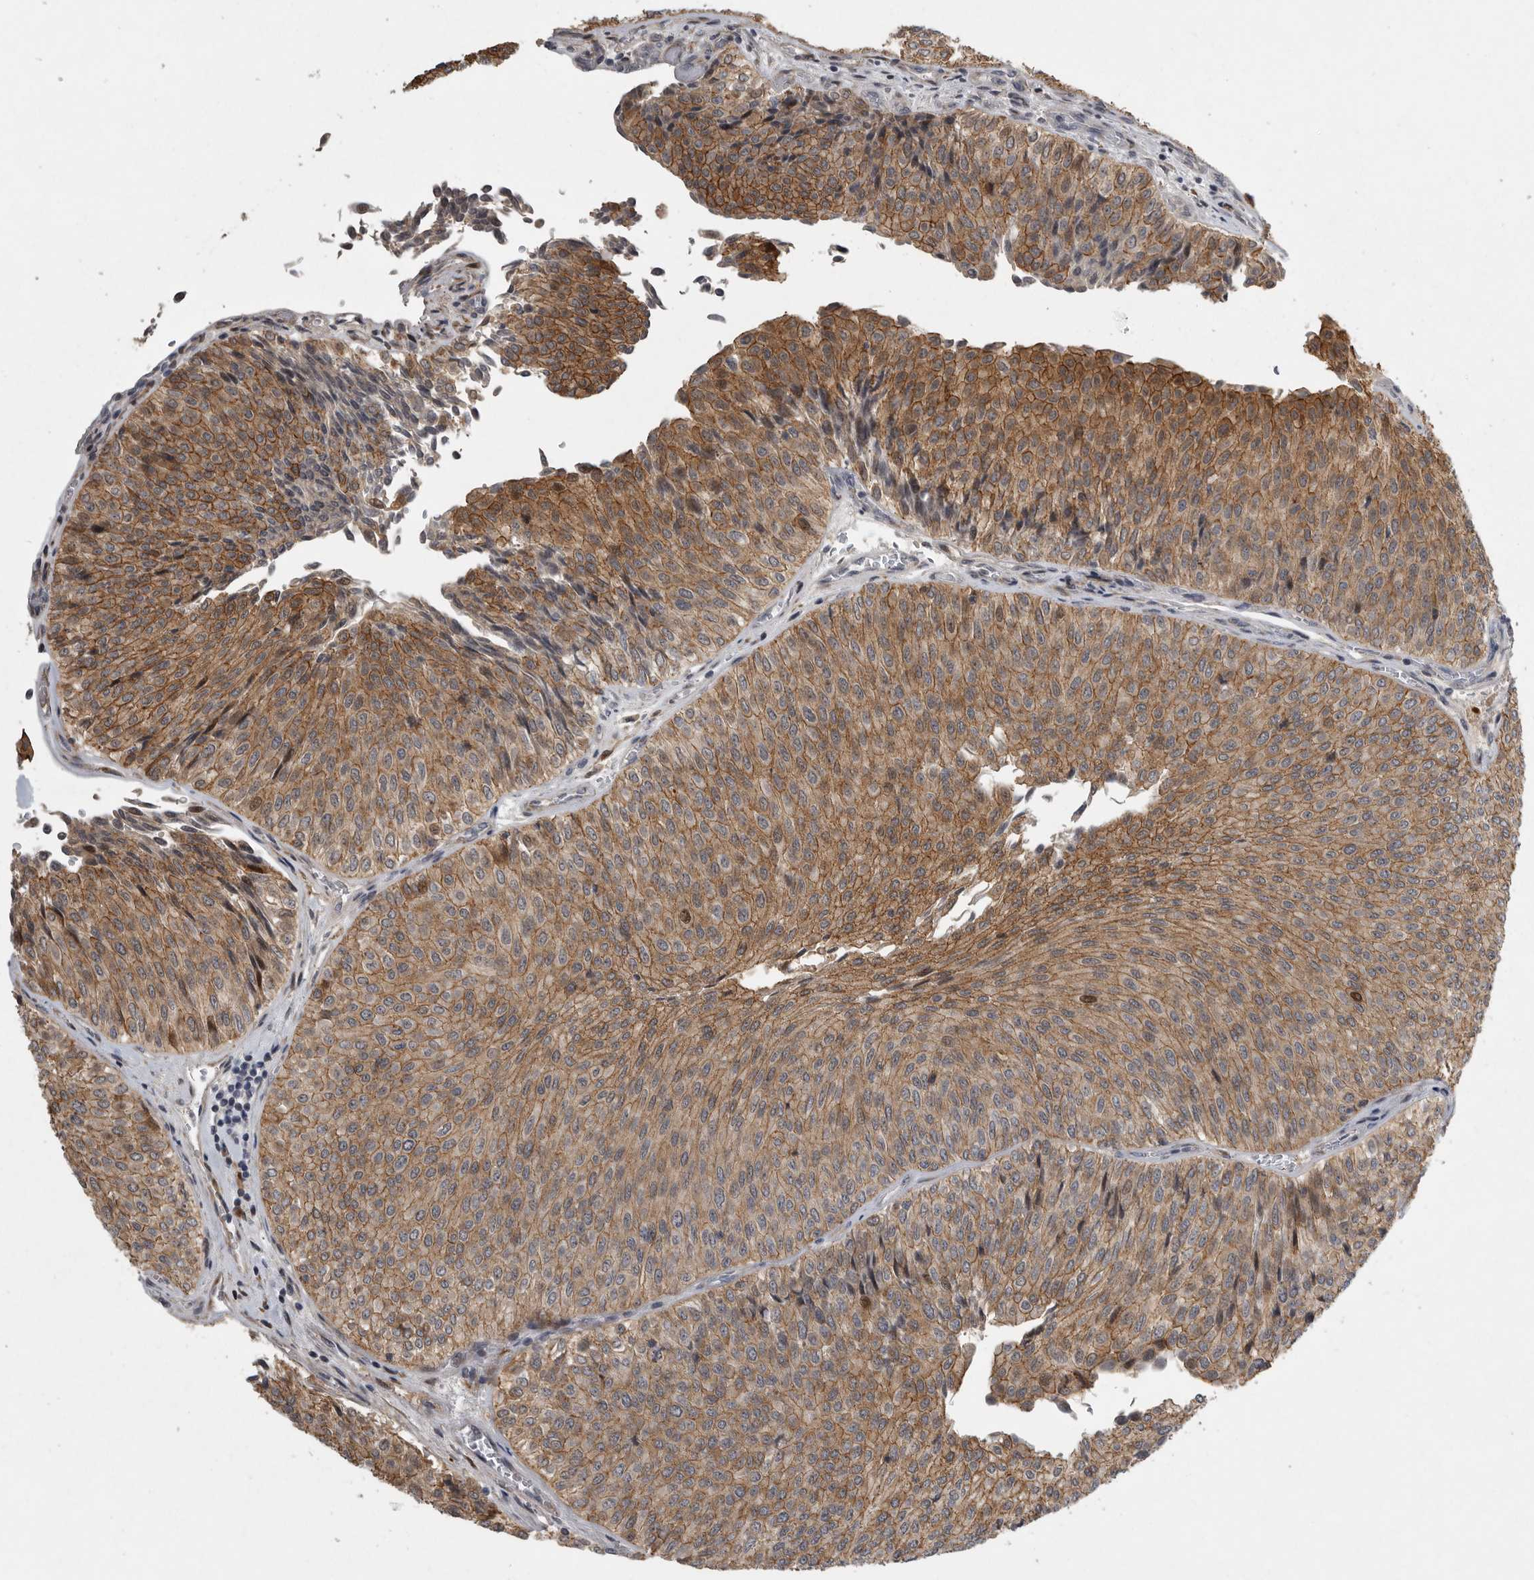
{"staining": {"intensity": "moderate", "quantity": ">75%", "location": "cytoplasmic/membranous"}, "tissue": "urothelial cancer", "cell_type": "Tumor cells", "image_type": "cancer", "snomed": [{"axis": "morphology", "description": "Urothelial carcinoma, Low grade"}, {"axis": "topography", "description": "Urinary bladder"}], "caption": "This photomicrograph shows IHC staining of low-grade urothelial carcinoma, with medium moderate cytoplasmic/membranous positivity in approximately >75% of tumor cells.", "gene": "MPDZ", "patient": {"sex": "male", "age": 78}}